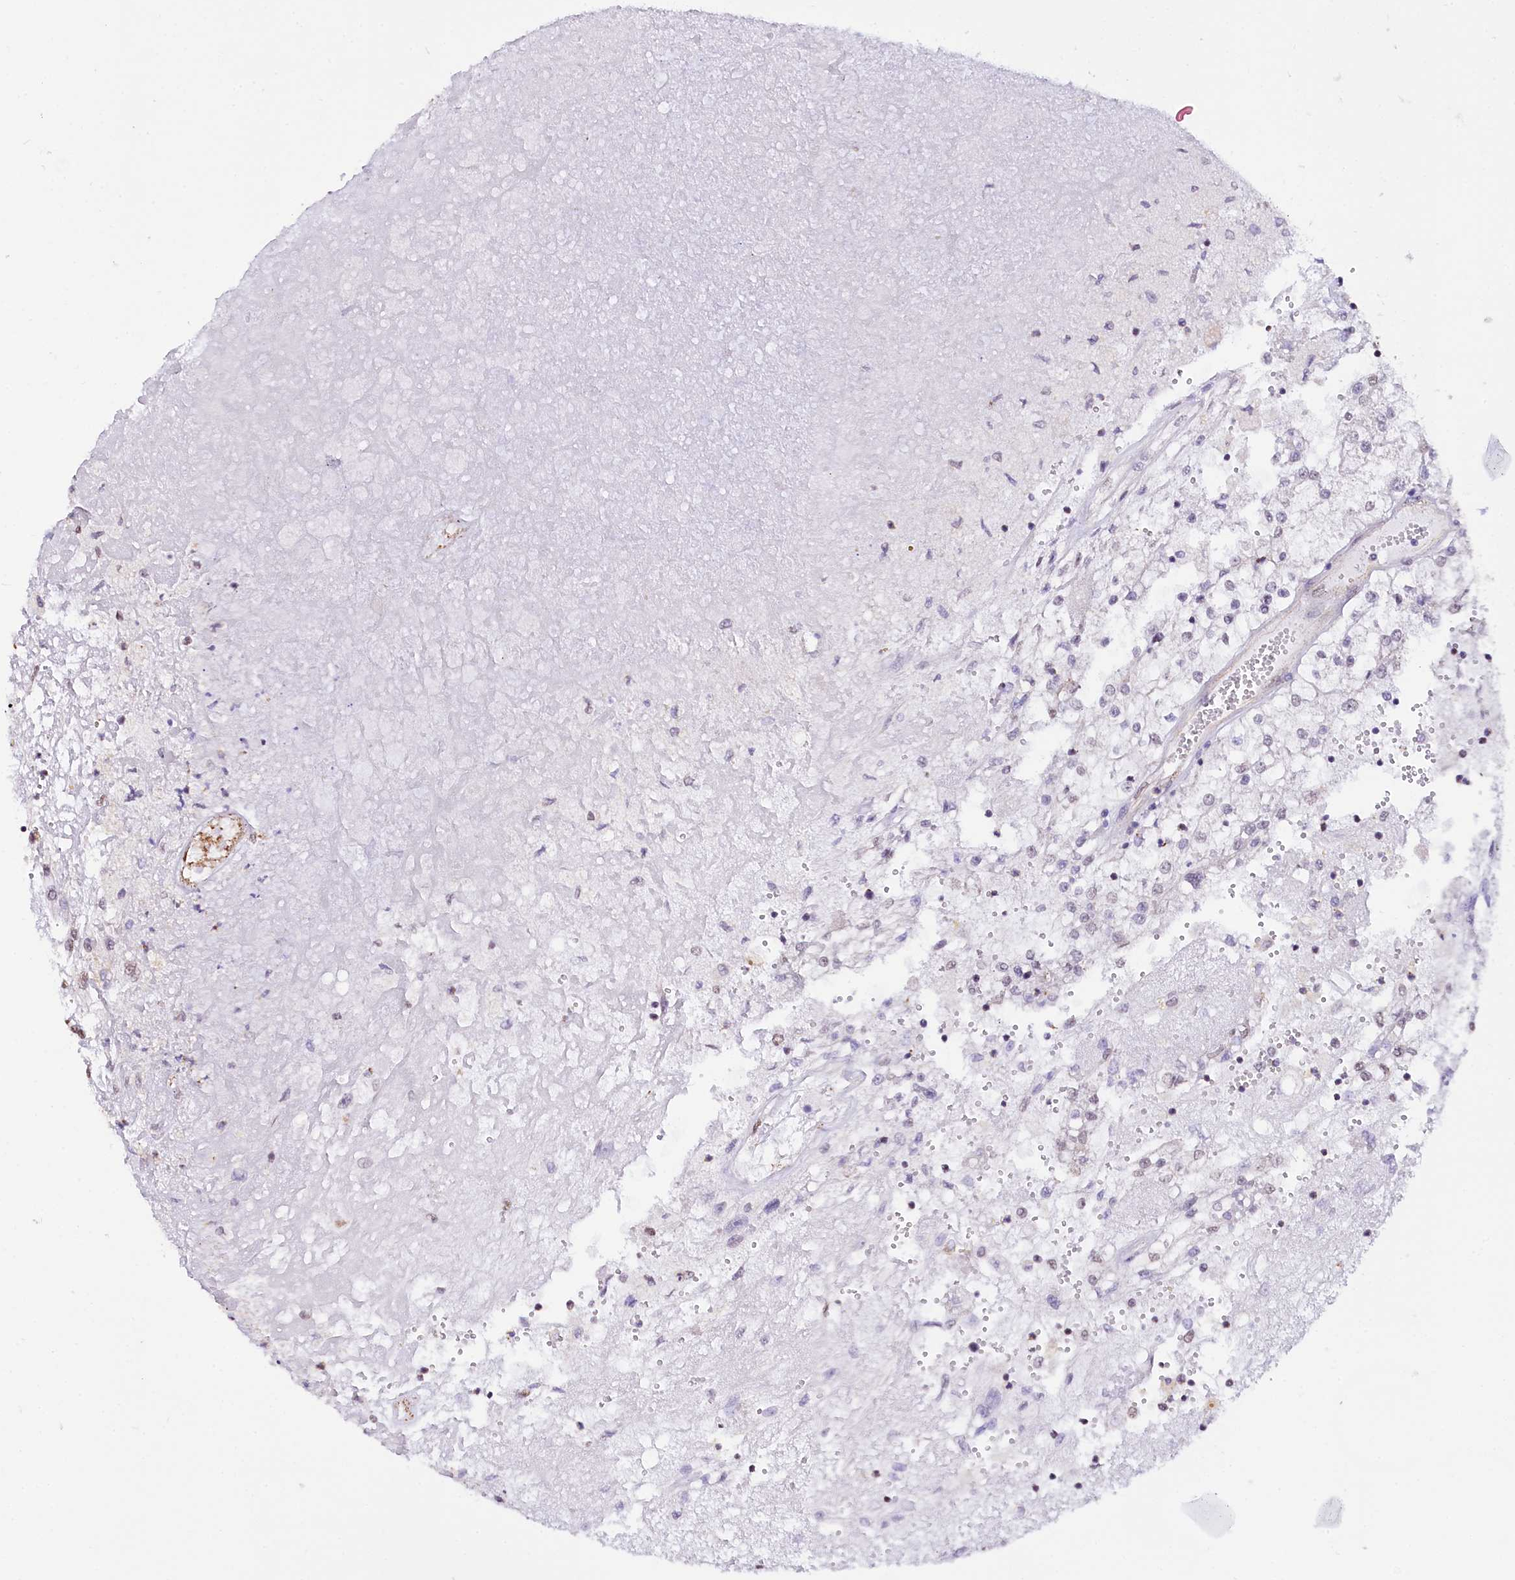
{"staining": {"intensity": "negative", "quantity": "none", "location": "none"}, "tissue": "renal cancer", "cell_type": "Tumor cells", "image_type": "cancer", "snomed": [{"axis": "morphology", "description": "Adenocarcinoma, NOS"}, {"axis": "topography", "description": "Kidney"}], "caption": "Image shows no protein positivity in tumor cells of renal cancer tissue.", "gene": "ST7", "patient": {"sex": "female", "age": 52}}